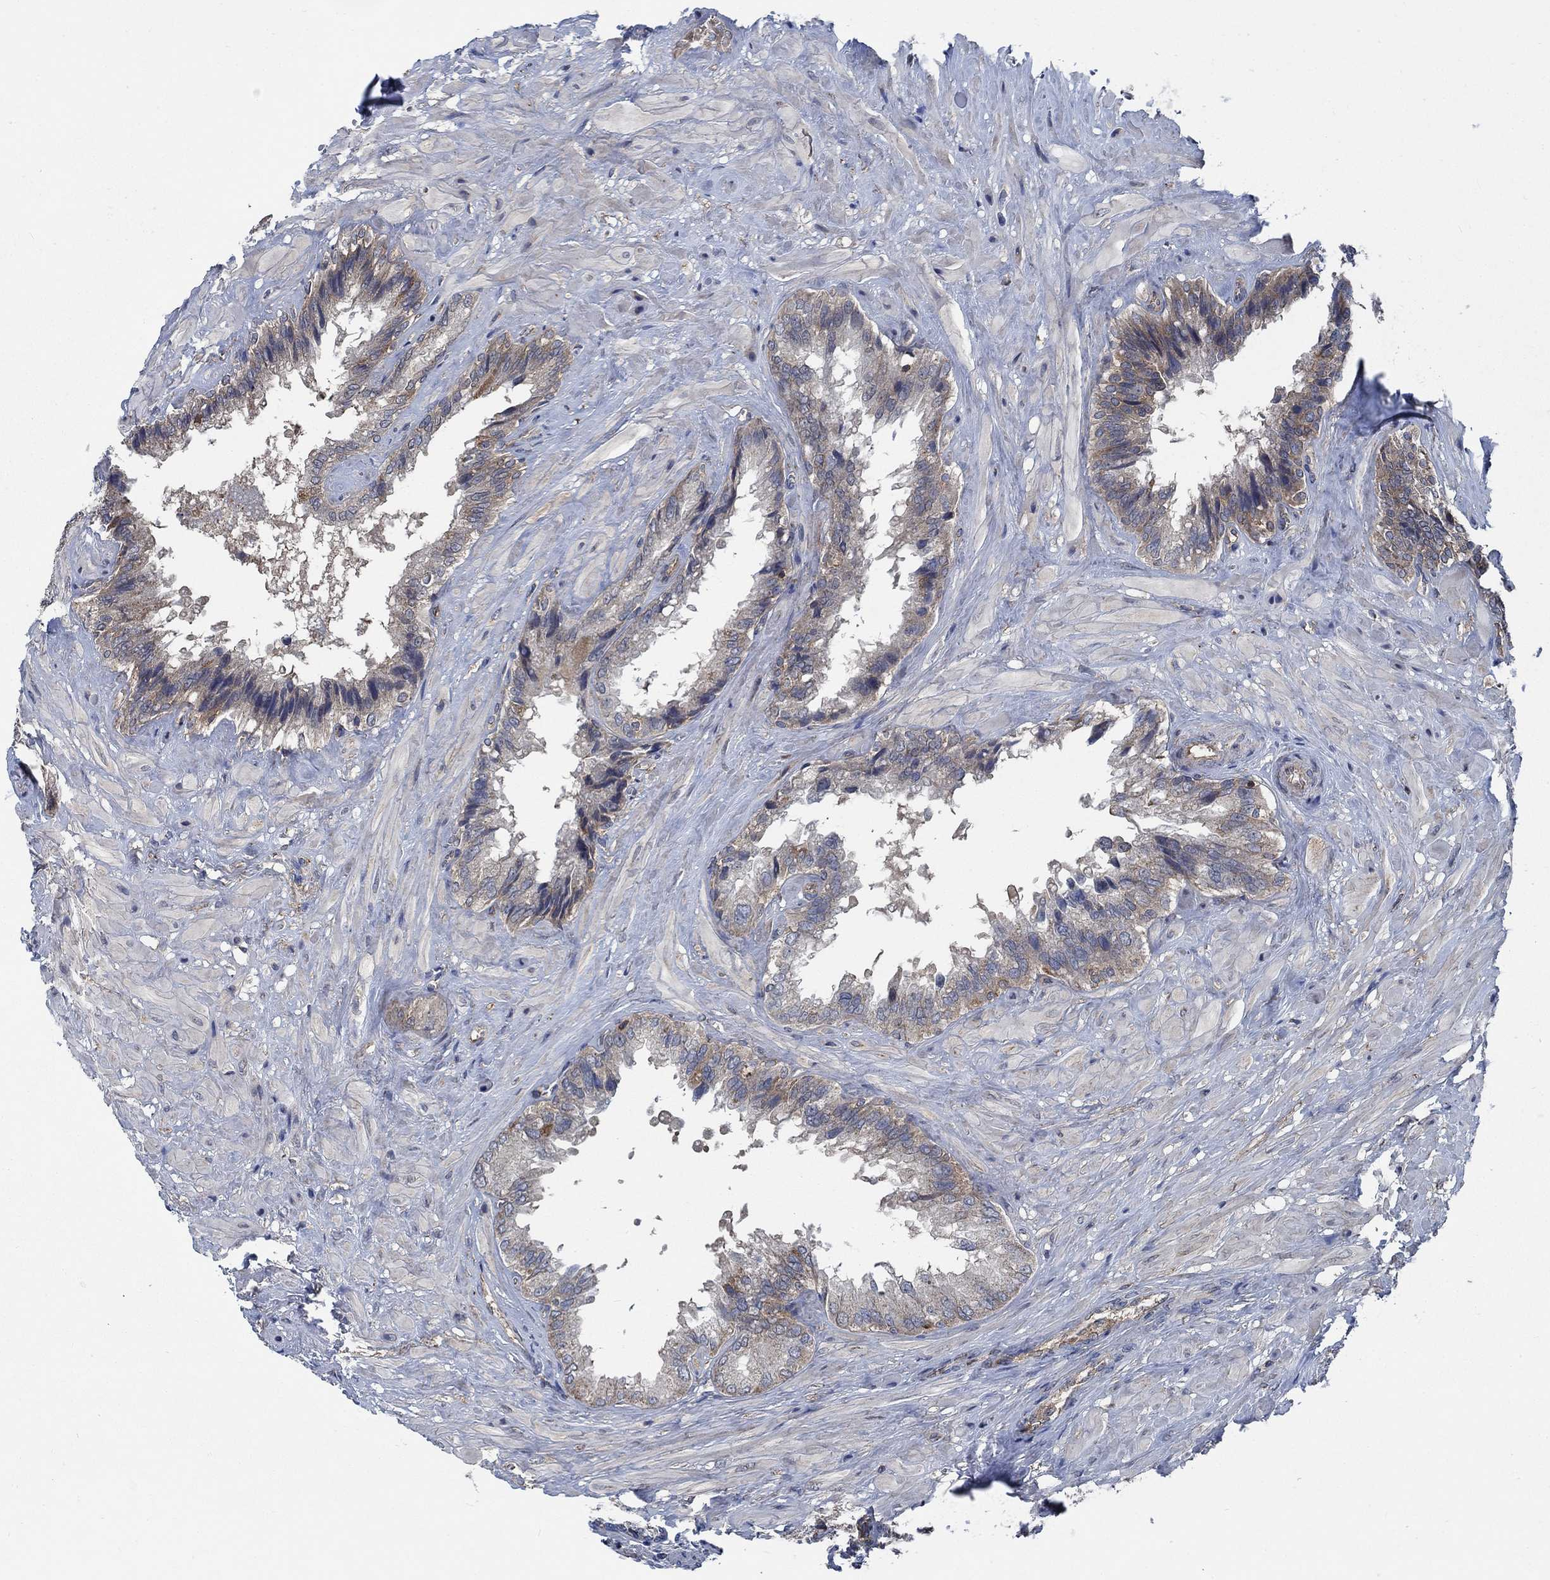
{"staining": {"intensity": "weak", "quantity": "25%-75%", "location": "cytoplasmic/membranous"}, "tissue": "seminal vesicle", "cell_type": "Glandular cells", "image_type": "normal", "snomed": [{"axis": "morphology", "description": "Normal tissue, NOS"}, {"axis": "topography", "description": "Seminal veicle"}], "caption": "High-power microscopy captured an IHC histopathology image of unremarkable seminal vesicle, revealing weak cytoplasmic/membranous positivity in about 25%-75% of glandular cells. (DAB IHC with brightfield microscopy, high magnification).", "gene": "STXBP6", "patient": {"sex": "male", "age": 67}}